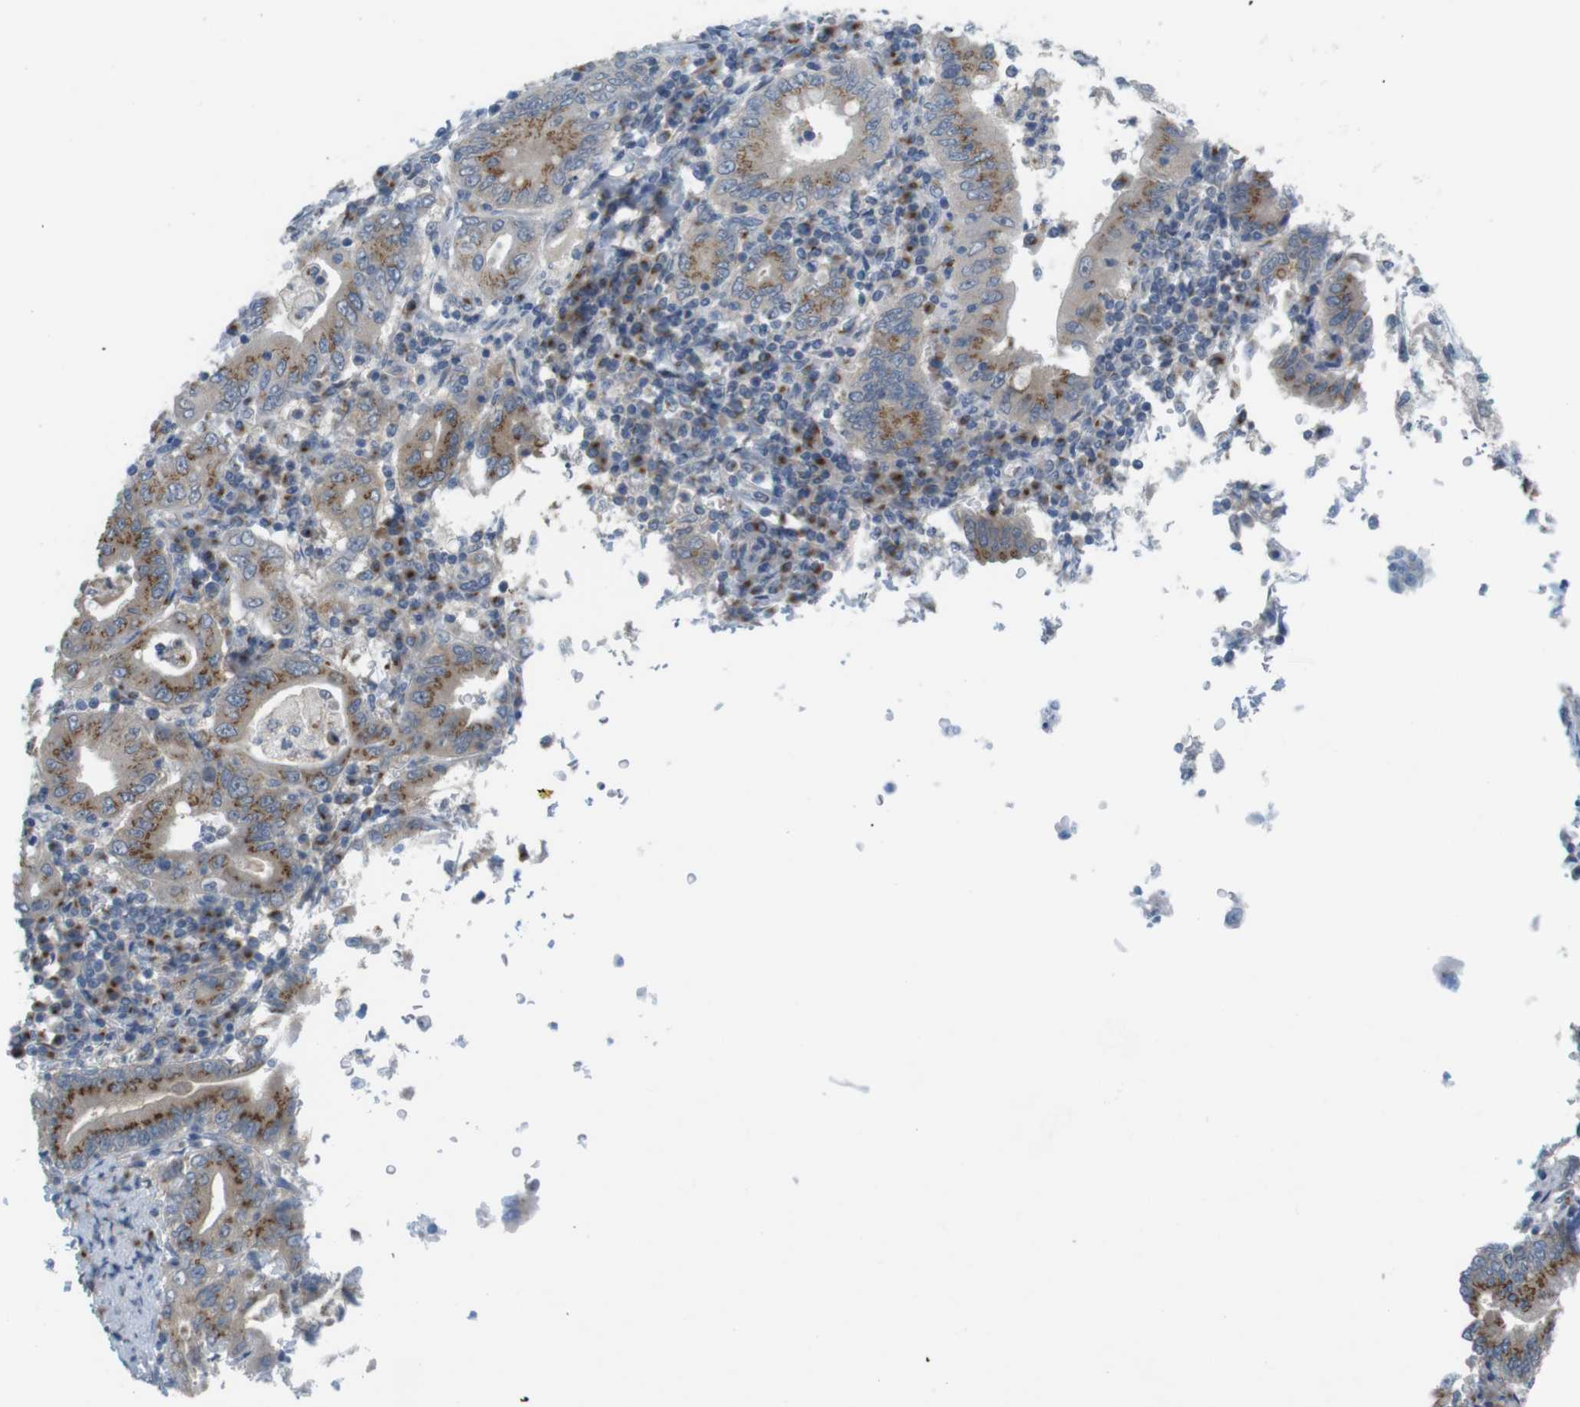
{"staining": {"intensity": "moderate", "quantity": ">75%", "location": "cytoplasmic/membranous"}, "tissue": "stomach cancer", "cell_type": "Tumor cells", "image_type": "cancer", "snomed": [{"axis": "morphology", "description": "Normal tissue, NOS"}, {"axis": "morphology", "description": "Adenocarcinoma, NOS"}, {"axis": "topography", "description": "Esophagus"}, {"axis": "topography", "description": "Stomach, upper"}, {"axis": "topography", "description": "Peripheral nerve tissue"}], "caption": "This micrograph shows immunohistochemistry staining of stomach cancer (adenocarcinoma), with medium moderate cytoplasmic/membranous staining in about >75% of tumor cells.", "gene": "YIPF3", "patient": {"sex": "male", "age": 62}}